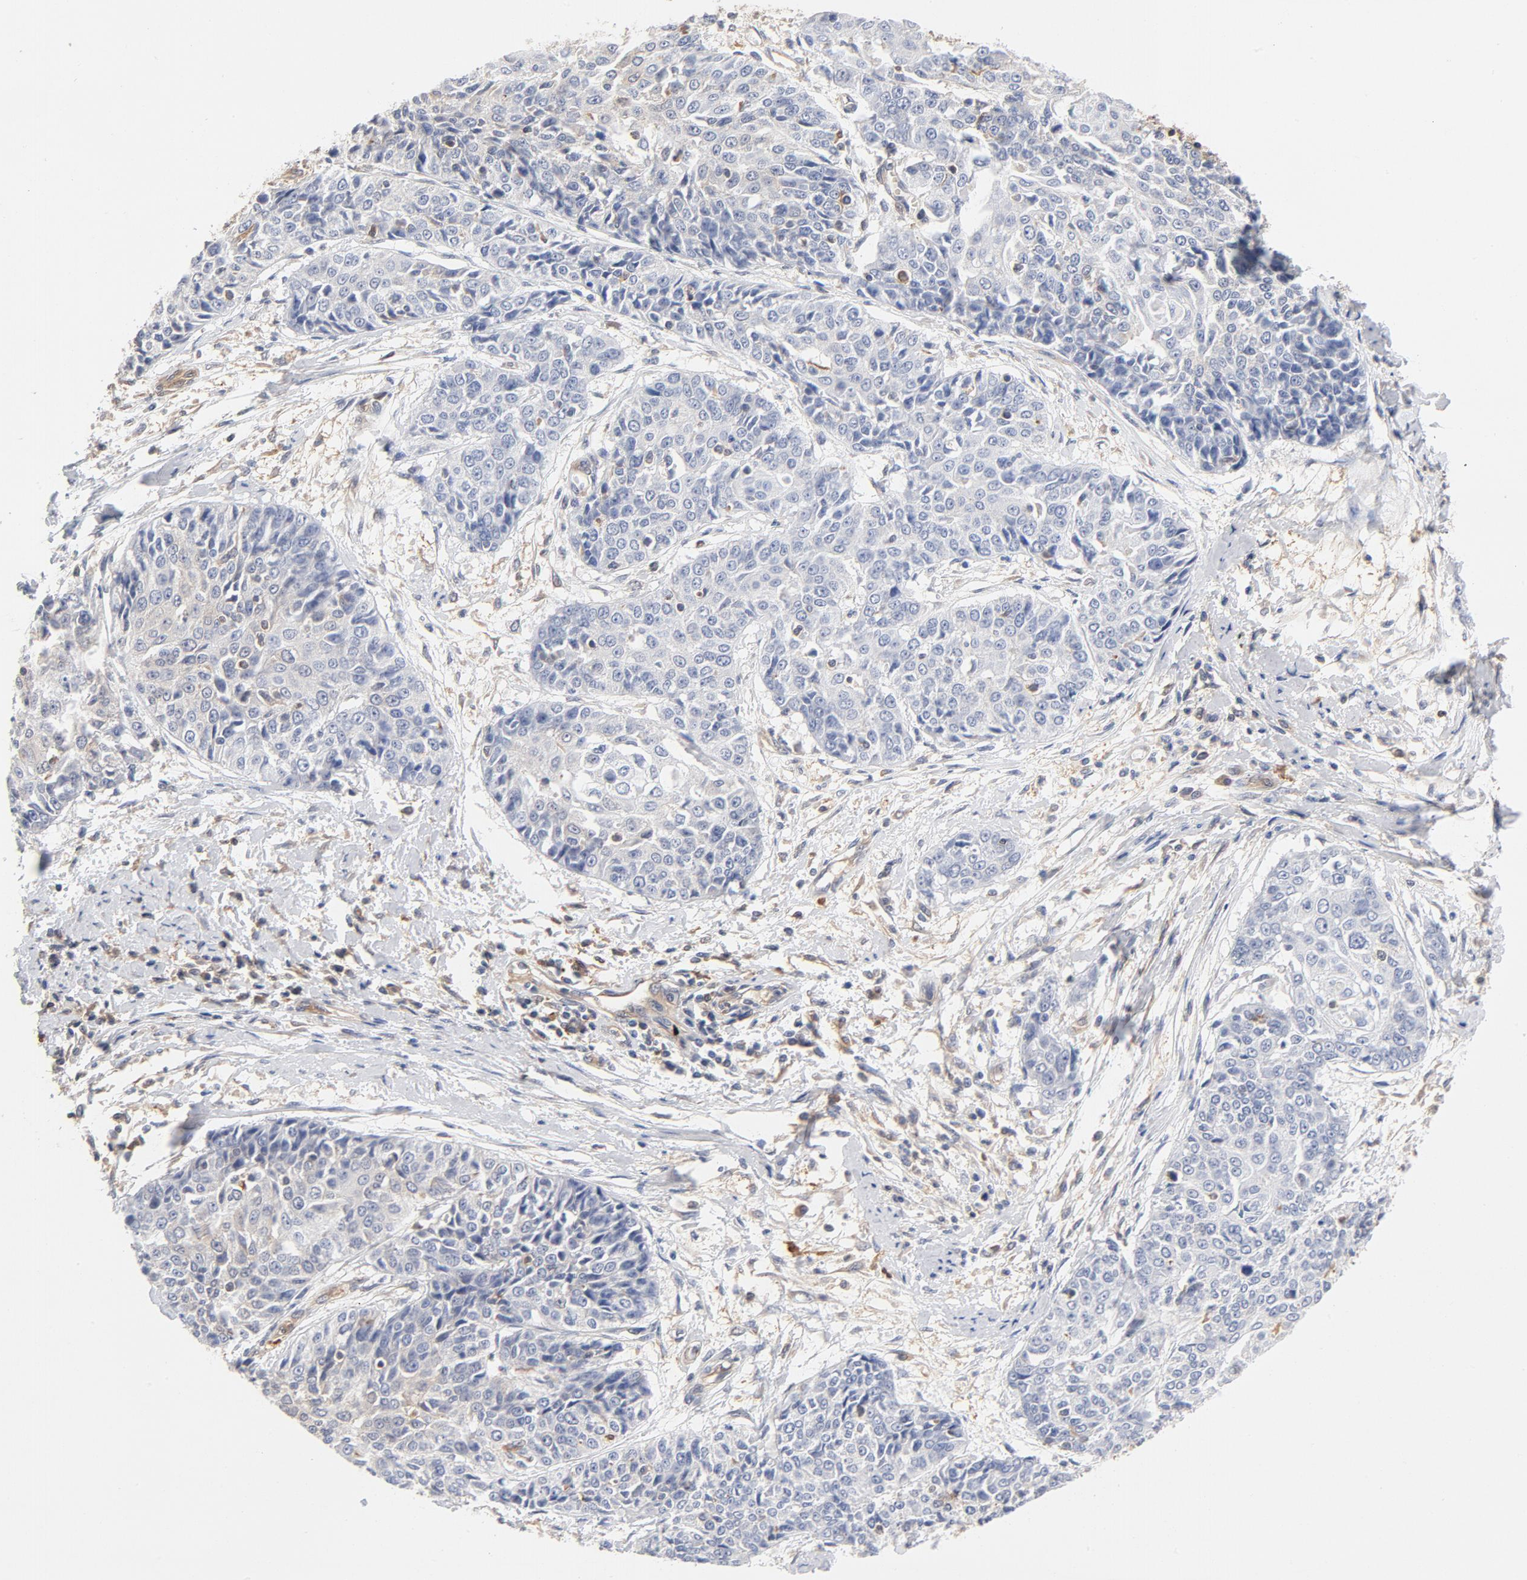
{"staining": {"intensity": "negative", "quantity": "none", "location": "none"}, "tissue": "cervical cancer", "cell_type": "Tumor cells", "image_type": "cancer", "snomed": [{"axis": "morphology", "description": "Squamous cell carcinoma, NOS"}, {"axis": "topography", "description": "Cervix"}], "caption": "Immunohistochemical staining of human cervical cancer (squamous cell carcinoma) demonstrates no significant expression in tumor cells.", "gene": "ASMTL", "patient": {"sex": "female", "age": 64}}